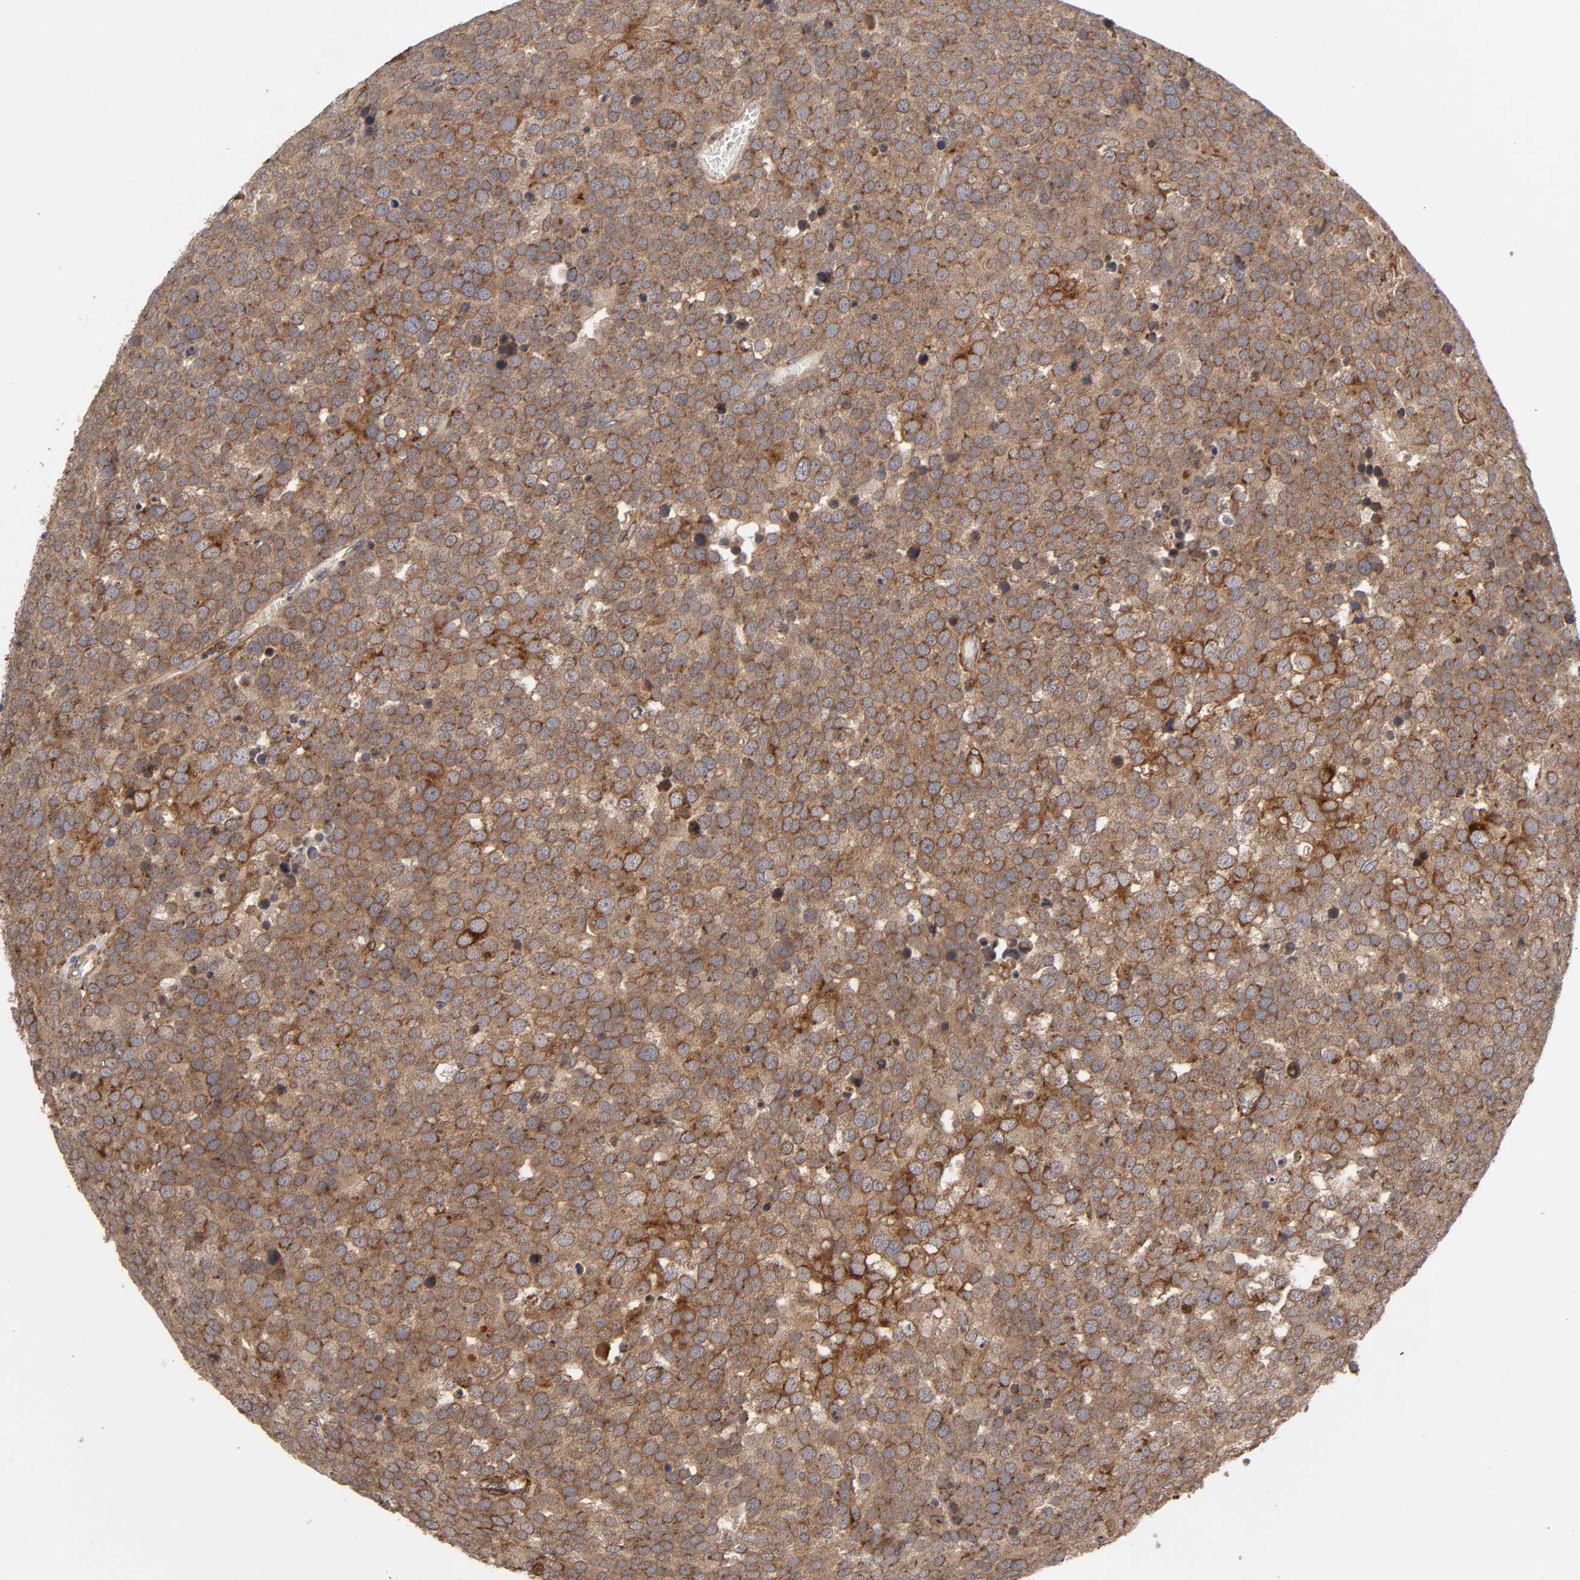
{"staining": {"intensity": "moderate", "quantity": ">75%", "location": "cytoplasmic/membranous"}, "tissue": "testis cancer", "cell_type": "Tumor cells", "image_type": "cancer", "snomed": [{"axis": "morphology", "description": "Seminoma, NOS"}, {"axis": "topography", "description": "Testis"}], "caption": "Human testis cancer stained with a brown dye exhibits moderate cytoplasmic/membranous positive staining in about >75% of tumor cells.", "gene": "GNPTG", "patient": {"sex": "male", "age": 71}}